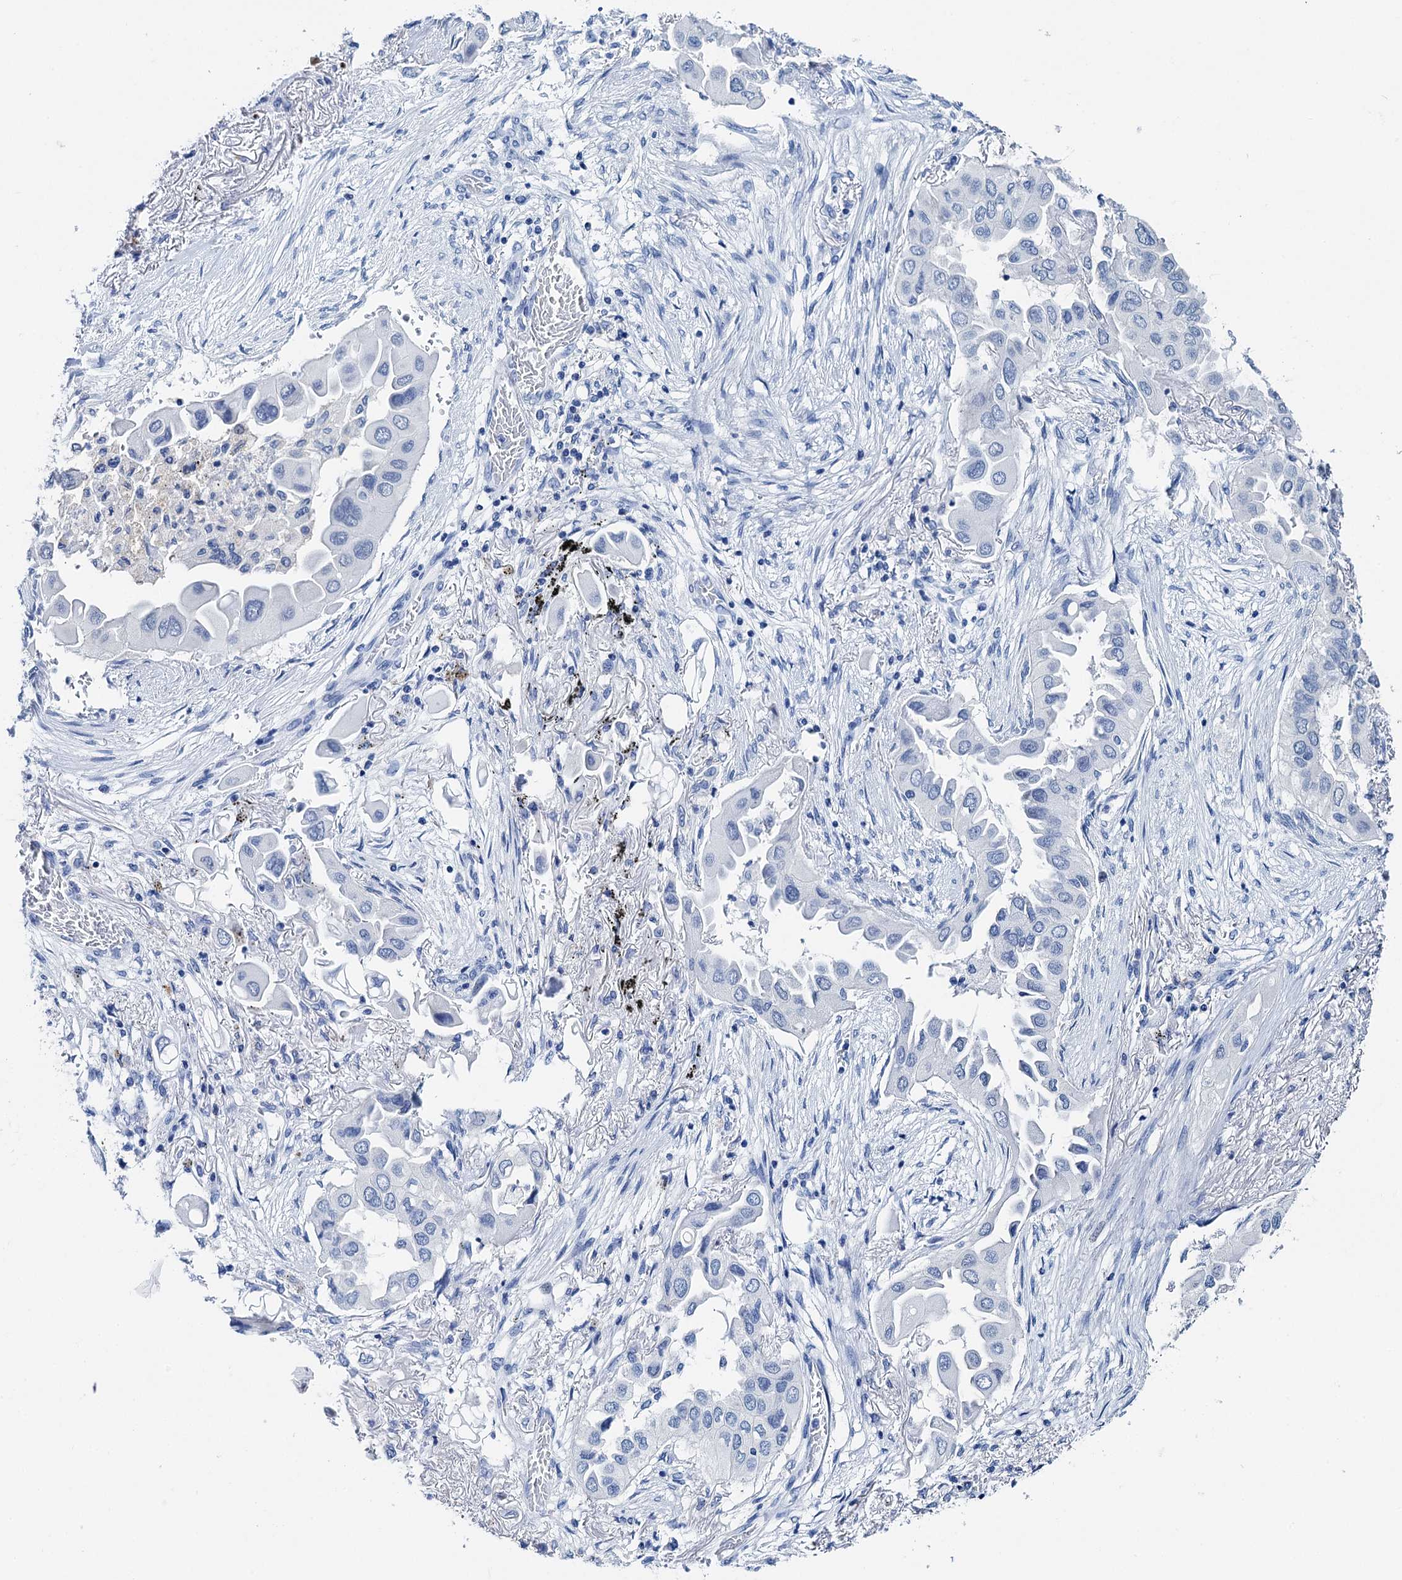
{"staining": {"intensity": "negative", "quantity": "none", "location": "none"}, "tissue": "lung cancer", "cell_type": "Tumor cells", "image_type": "cancer", "snomed": [{"axis": "morphology", "description": "Adenocarcinoma, NOS"}, {"axis": "topography", "description": "Lung"}], "caption": "There is no significant staining in tumor cells of lung adenocarcinoma.", "gene": "BRINP1", "patient": {"sex": "female", "age": 76}}